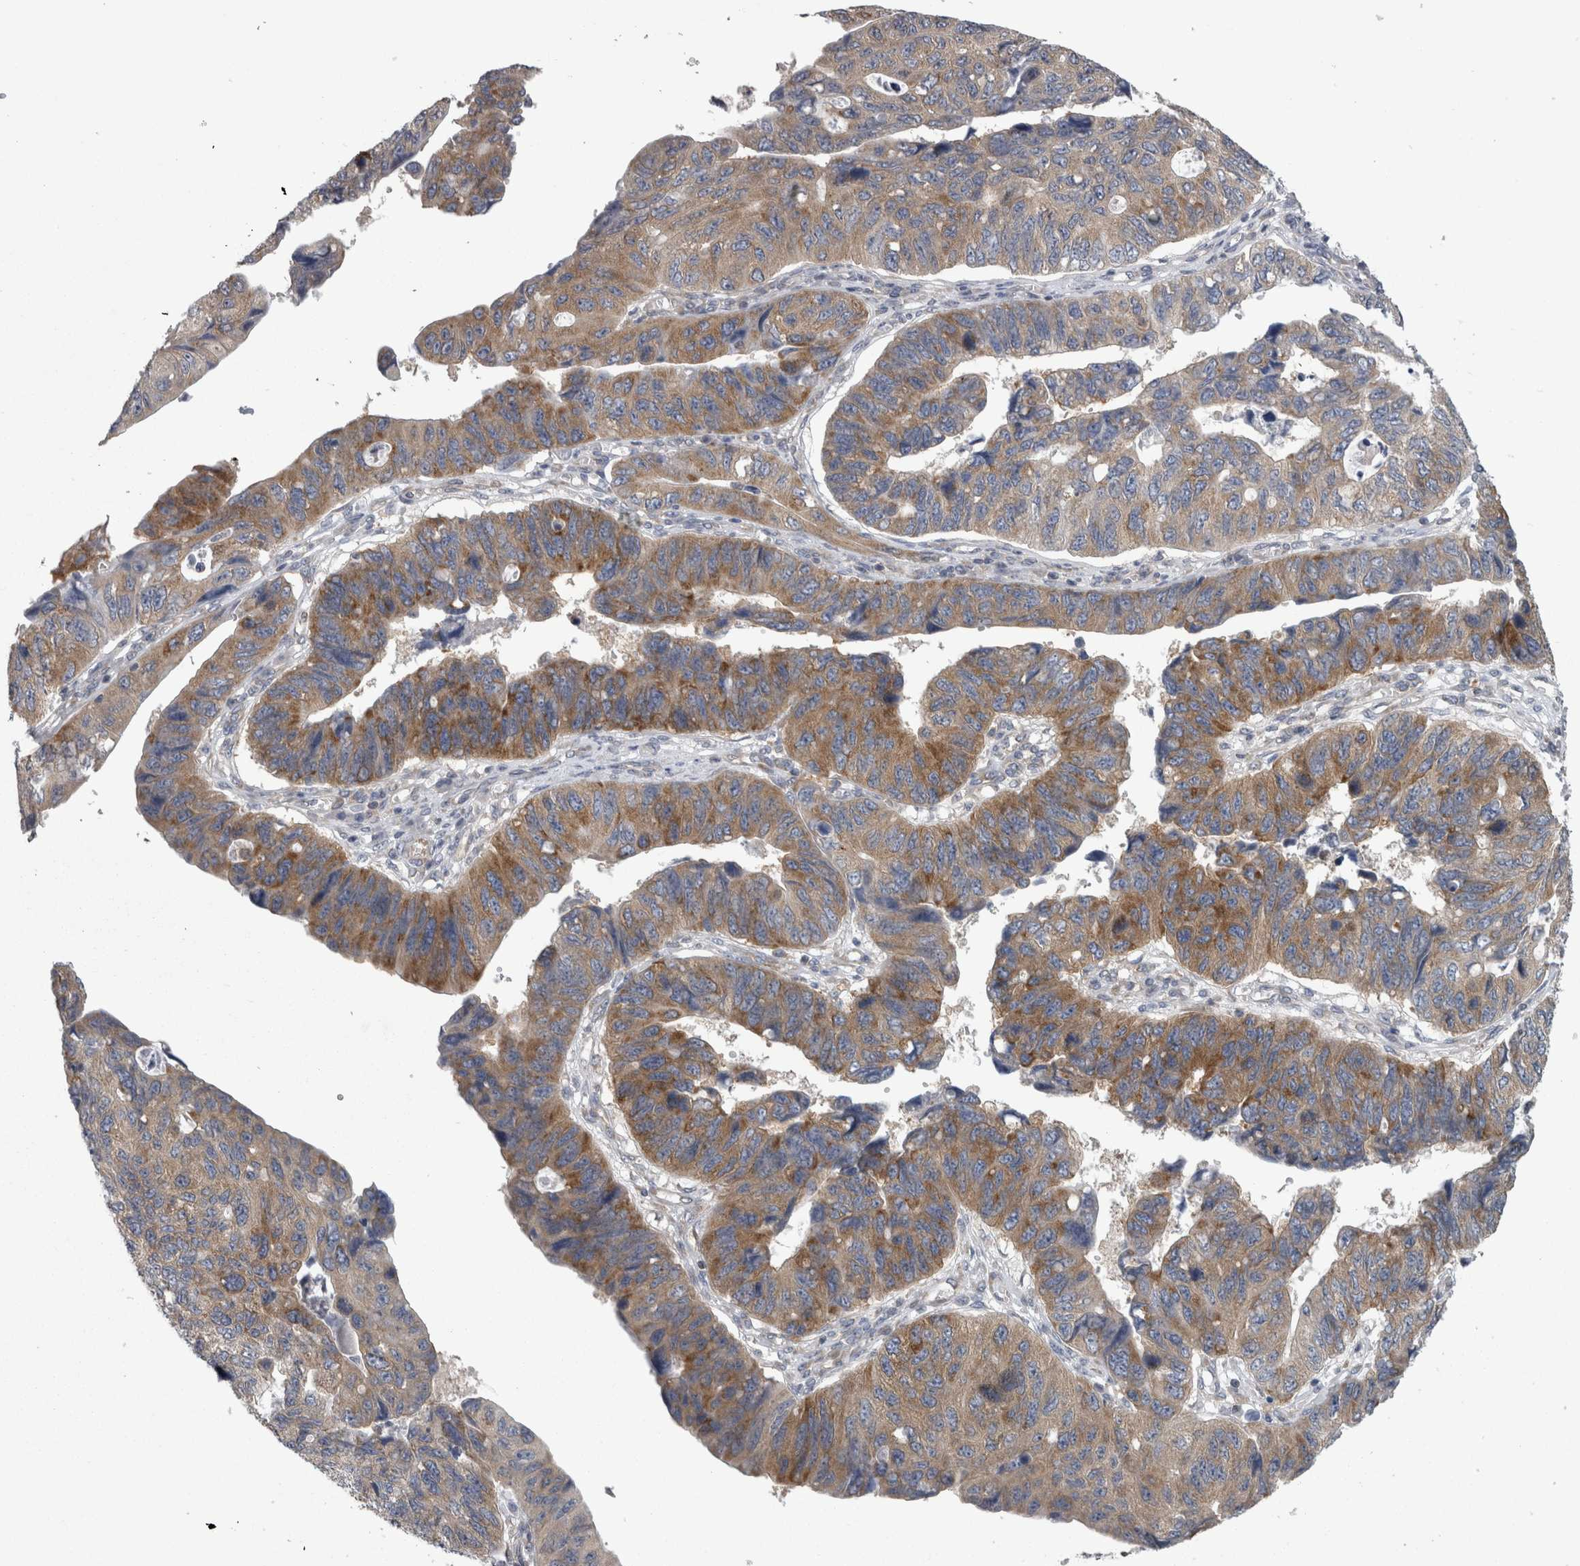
{"staining": {"intensity": "moderate", "quantity": ">75%", "location": "cytoplasmic/membranous"}, "tissue": "stomach cancer", "cell_type": "Tumor cells", "image_type": "cancer", "snomed": [{"axis": "morphology", "description": "Adenocarcinoma, NOS"}, {"axis": "topography", "description": "Stomach"}], "caption": "A high-resolution photomicrograph shows IHC staining of stomach adenocarcinoma, which displays moderate cytoplasmic/membranous staining in approximately >75% of tumor cells. Ihc stains the protein in brown and the nuclei are stained blue.", "gene": "PRRC2C", "patient": {"sex": "male", "age": 59}}